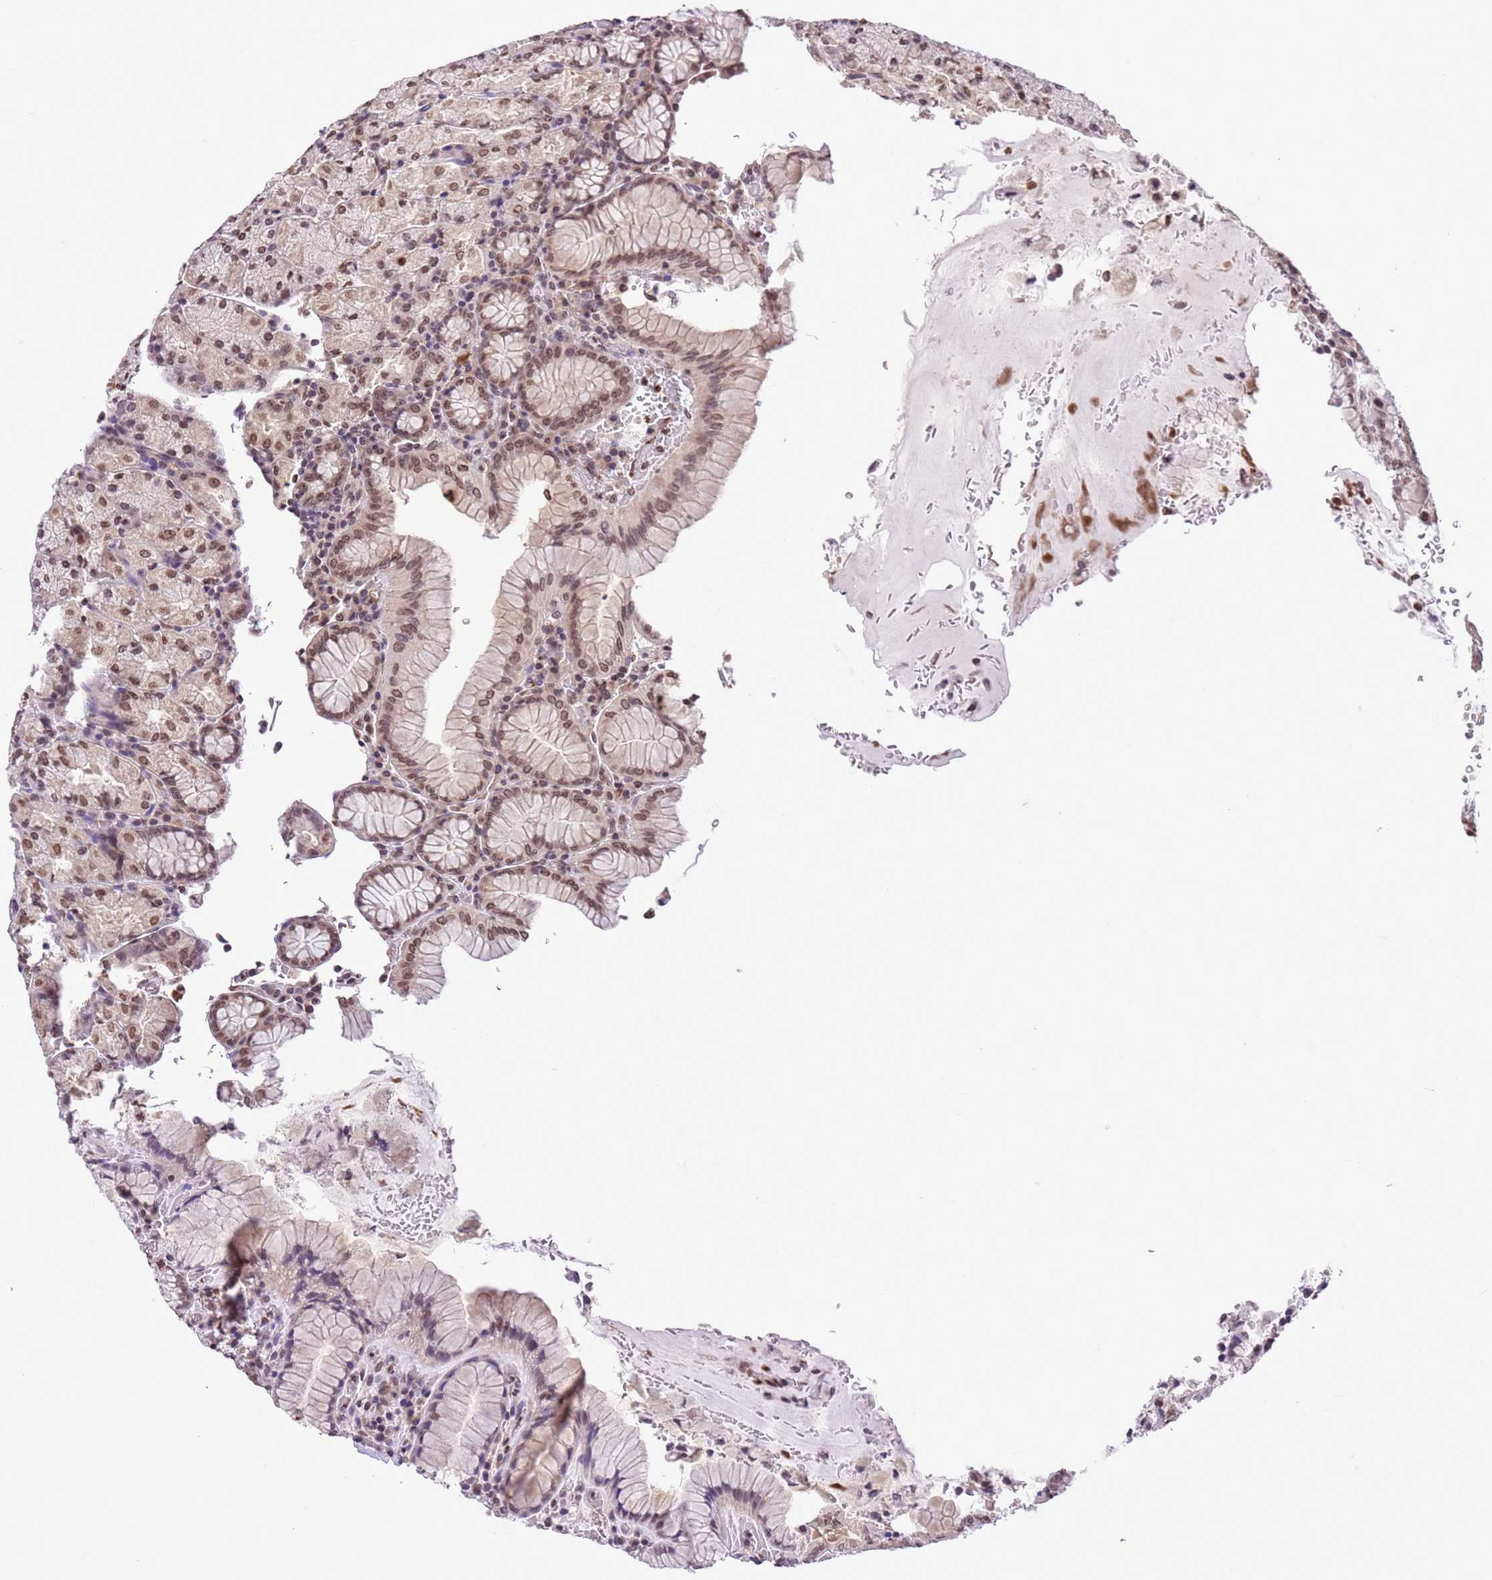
{"staining": {"intensity": "moderate", "quantity": ">75%", "location": "nuclear"}, "tissue": "stomach", "cell_type": "Glandular cells", "image_type": "normal", "snomed": [{"axis": "morphology", "description": "Normal tissue, NOS"}, {"axis": "topography", "description": "Stomach, upper"}, {"axis": "topography", "description": "Stomach, lower"}], "caption": "Immunohistochemical staining of normal stomach displays medium levels of moderate nuclear expression in about >75% of glandular cells. The staining was performed using DAB (3,3'-diaminobenzidine) to visualize the protein expression in brown, while the nuclei were stained in blue with hematoxylin (Magnification: 20x).", "gene": "NRIP1", "patient": {"sex": "male", "age": 80}}